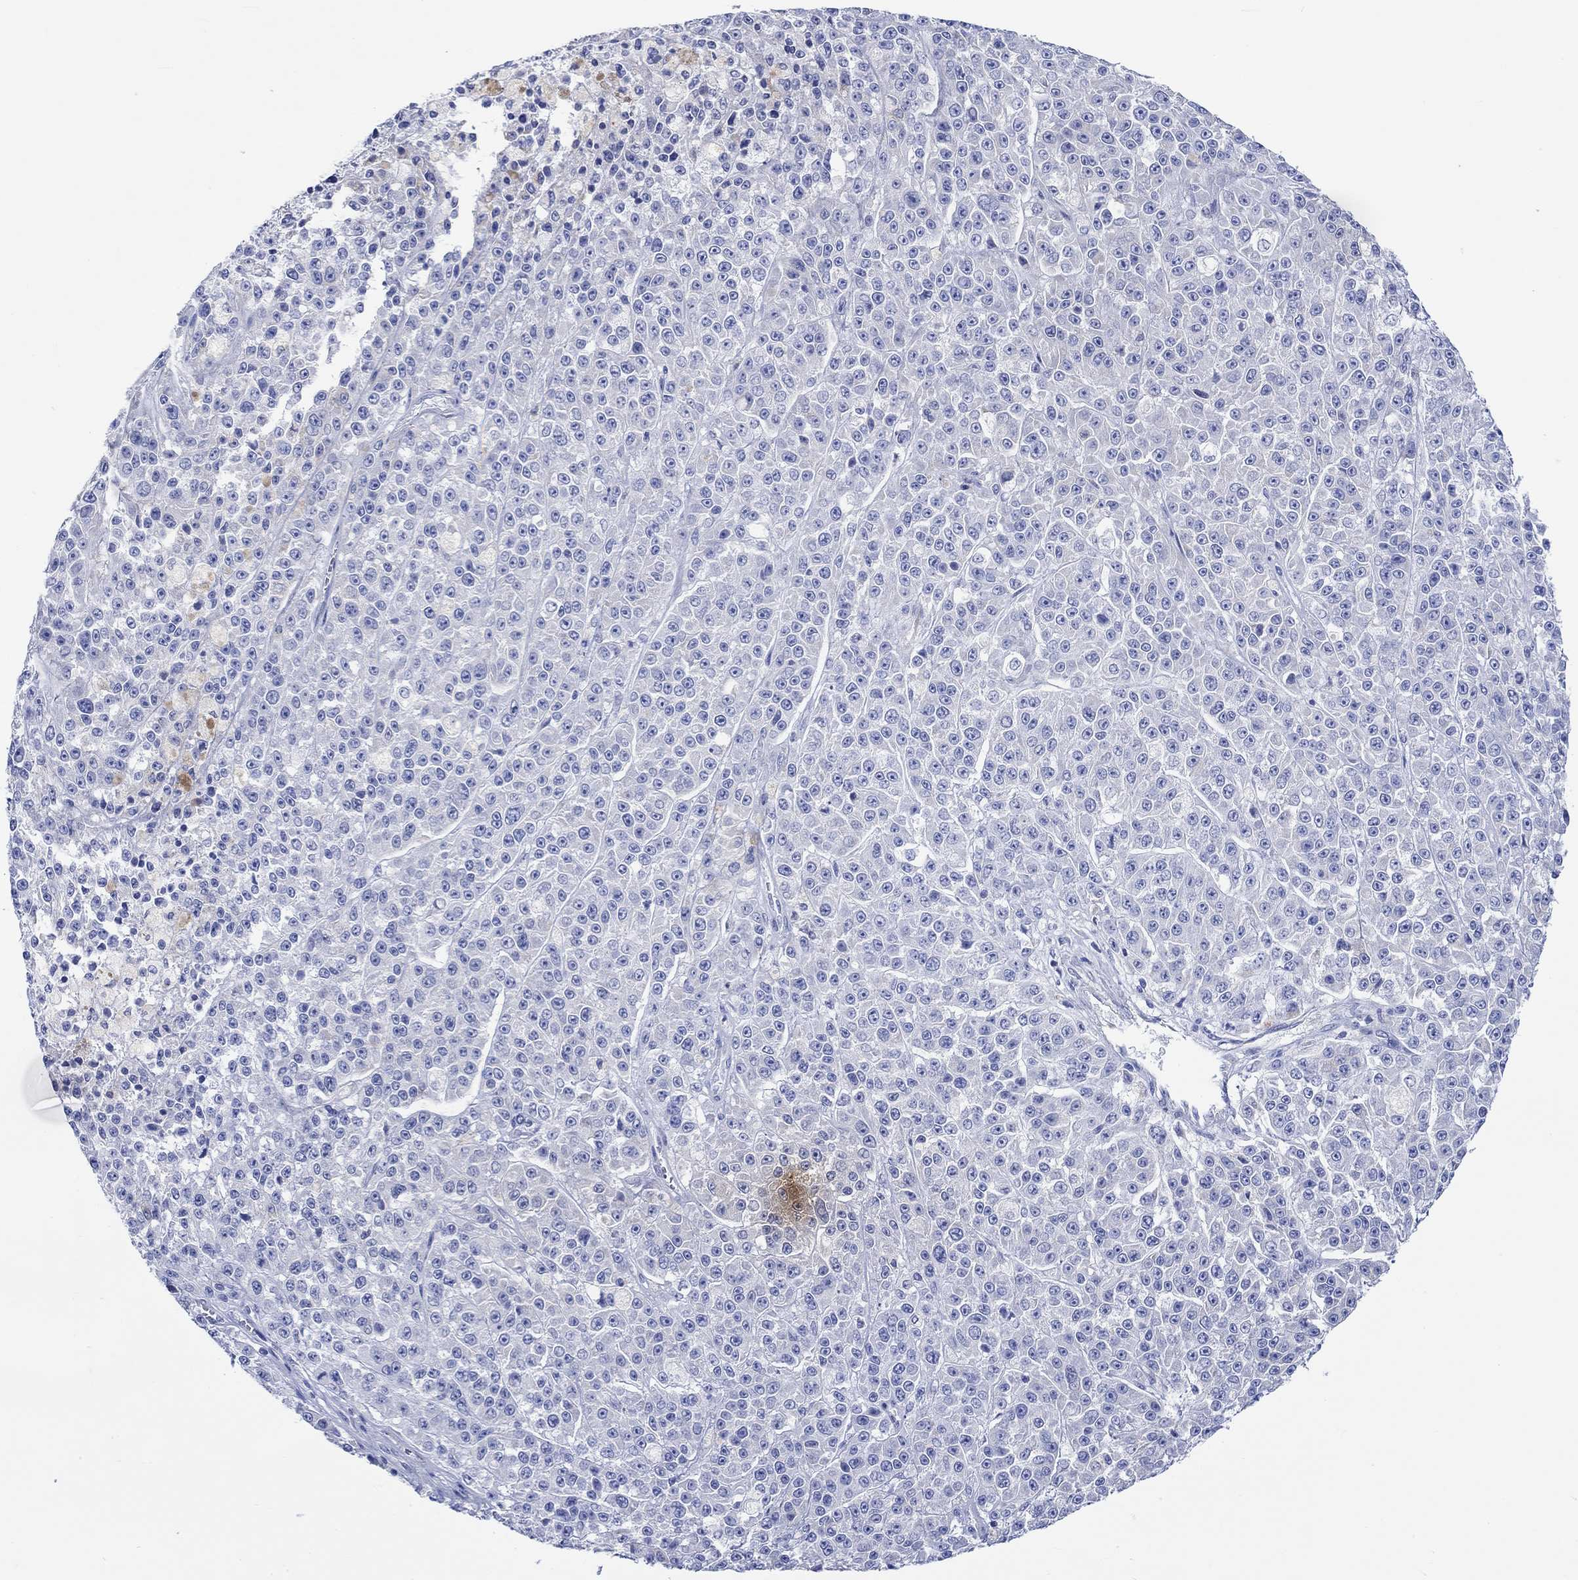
{"staining": {"intensity": "negative", "quantity": "none", "location": "none"}, "tissue": "melanoma", "cell_type": "Tumor cells", "image_type": "cancer", "snomed": [{"axis": "morphology", "description": "Malignant melanoma, NOS"}, {"axis": "topography", "description": "Skin"}], "caption": "Image shows no significant protein staining in tumor cells of melanoma.", "gene": "CPLX2", "patient": {"sex": "female", "age": 58}}